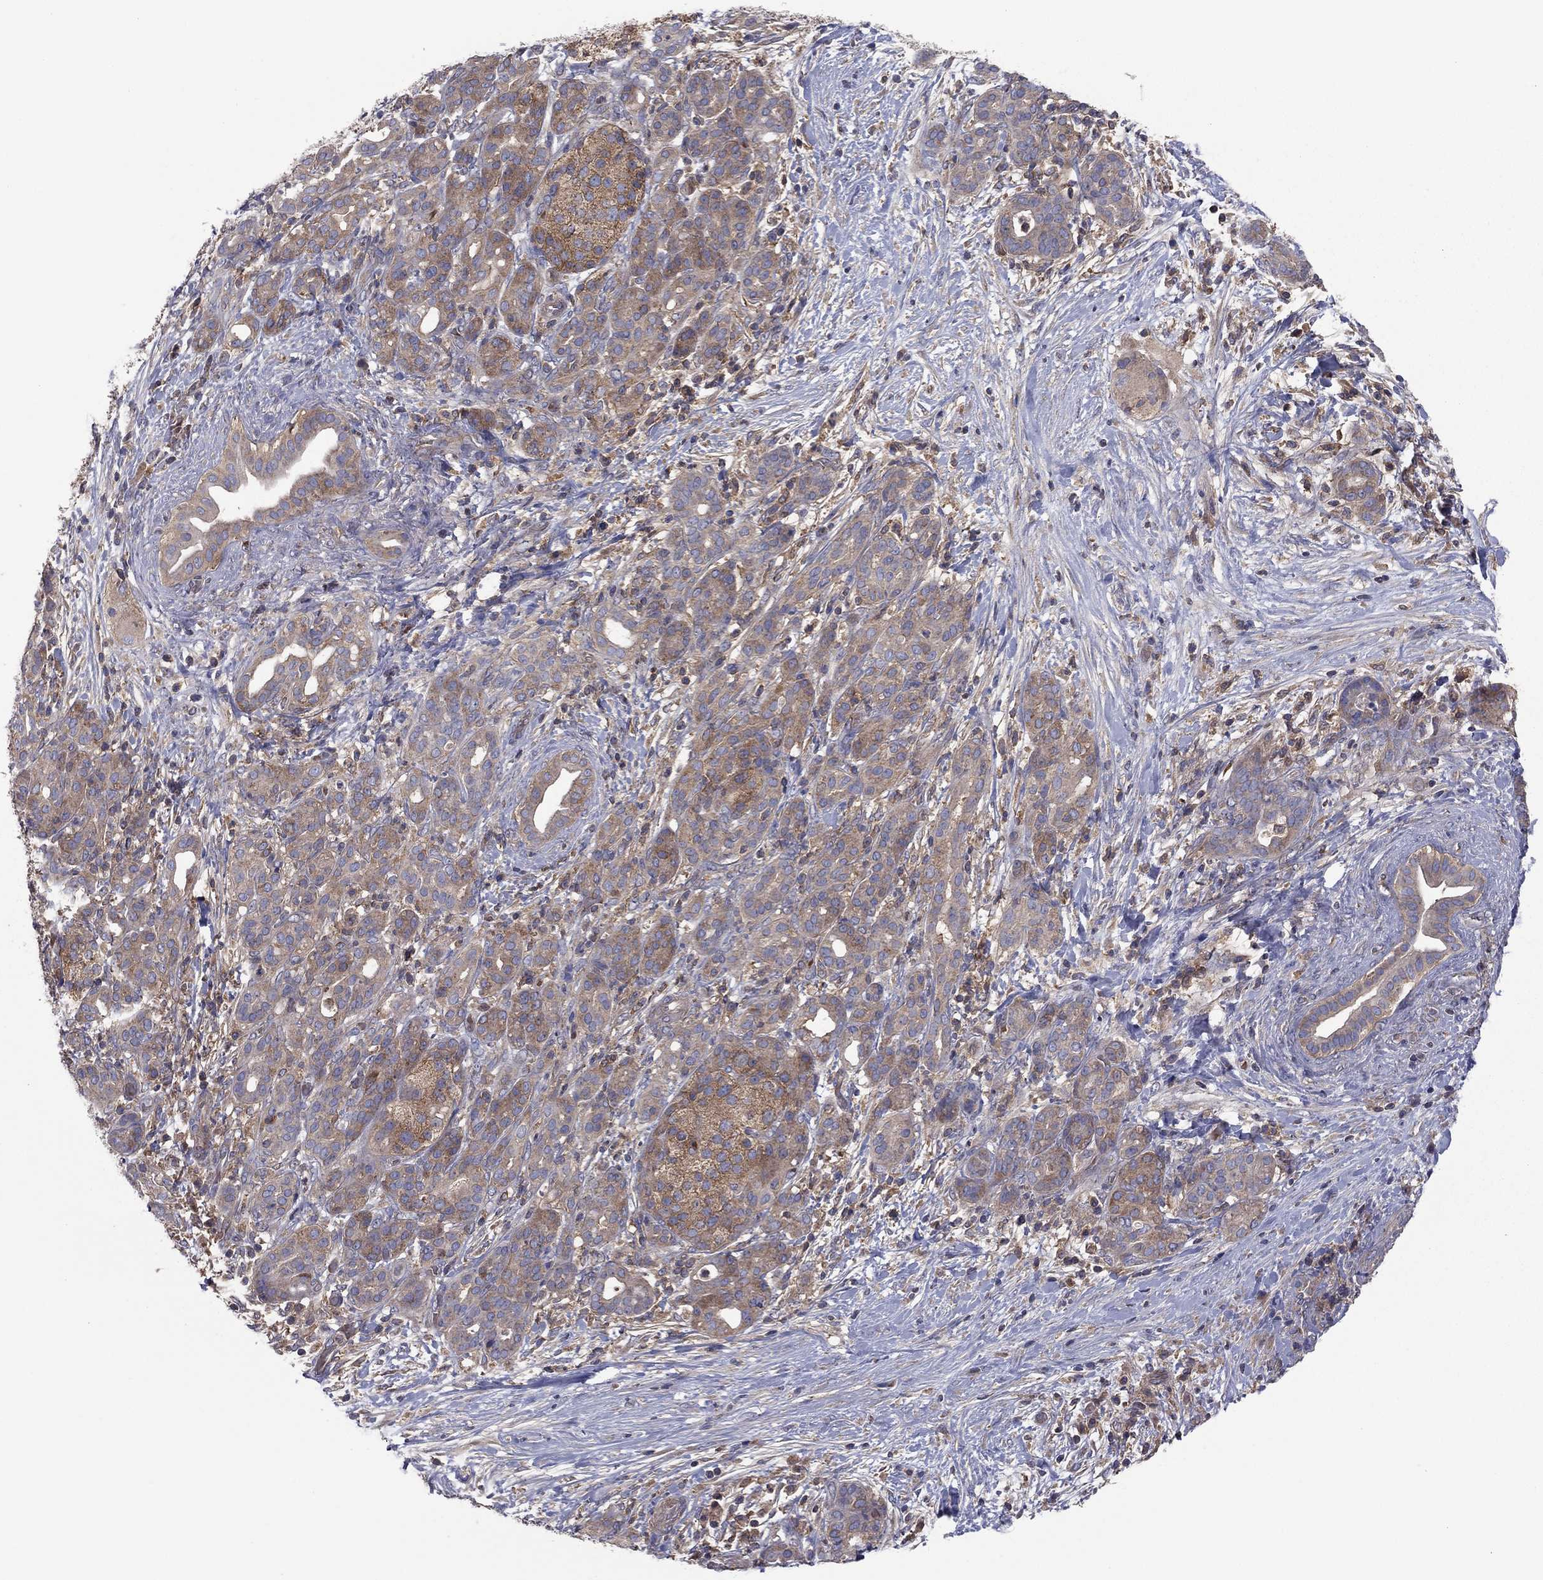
{"staining": {"intensity": "moderate", "quantity": "<25%", "location": "cytoplasmic/membranous"}, "tissue": "pancreatic cancer", "cell_type": "Tumor cells", "image_type": "cancer", "snomed": [{"axis": "morphology", "description": "Adenocarcinoma, NOS"}, {"axis": "topography", "description": "Pancreas"}], "caption": "The image exhibits immunohistochemical staining of pancreatic cancer. There is moderate cytoplasmic/membranous expression is appreciated in about <25% of tumor cells.", "gene": "RNF123", "patient": {"sex": "male", "age": 44}}